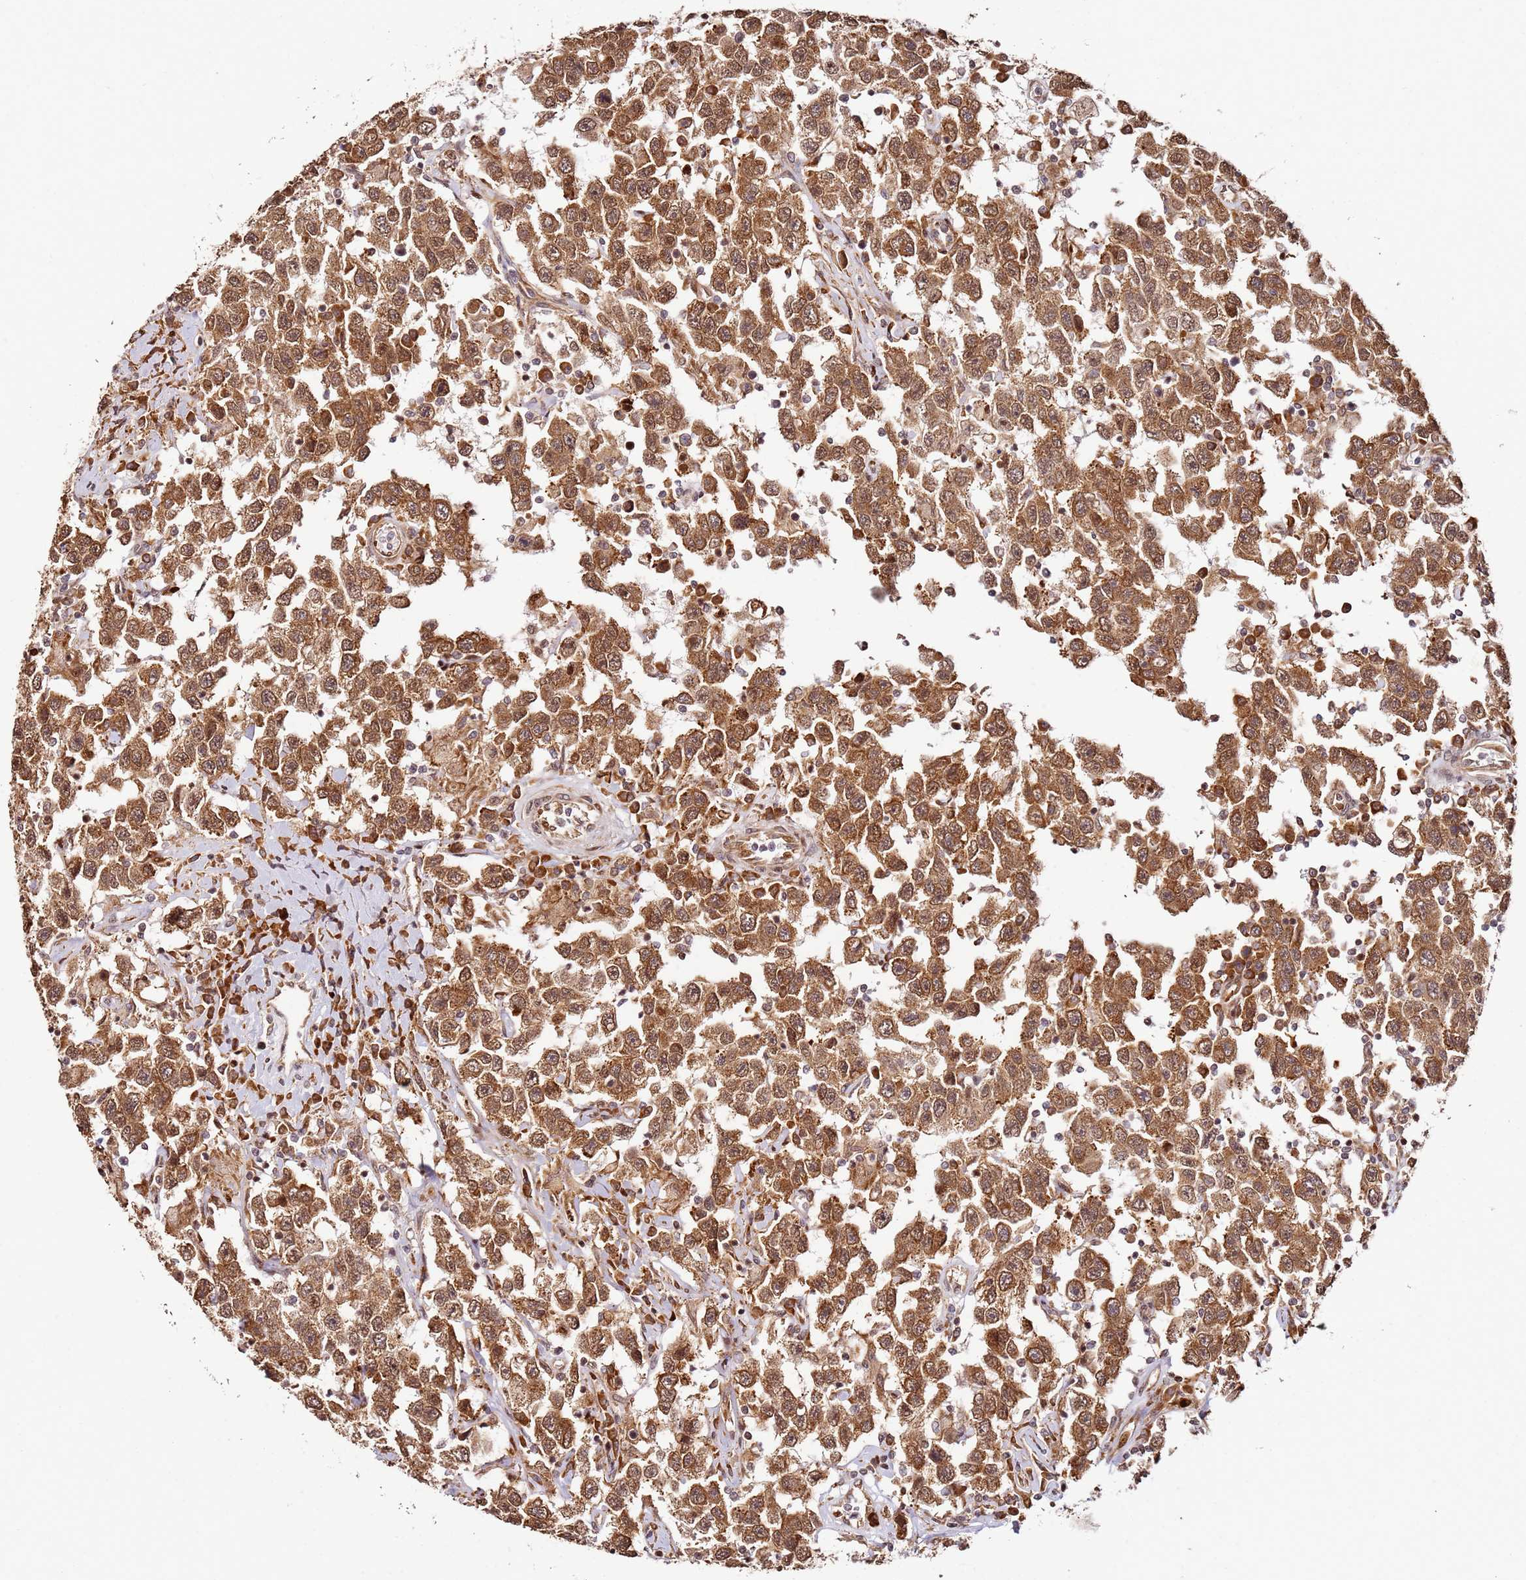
{"staining": {"intensity": "strong", "quantity": ">75%", "location": "cytoplasmic/membranous"}, "tissue": "testis cancer", "cell_type": "Tumor cells", "image_type": "cancer", "snomed": [{"axis": "morphology", "description": "Seminoma, NOS"}, {"axis": "topography", "description": "Testis"}], "caption": "Brown immunohistochemical staining in human seminoma (testis) exhibits strong cytoplasmic/membranous staining in about >75% of tumor cells.", "gene": "RPS3A", "patient": {"sex": "male", "age": 41}}